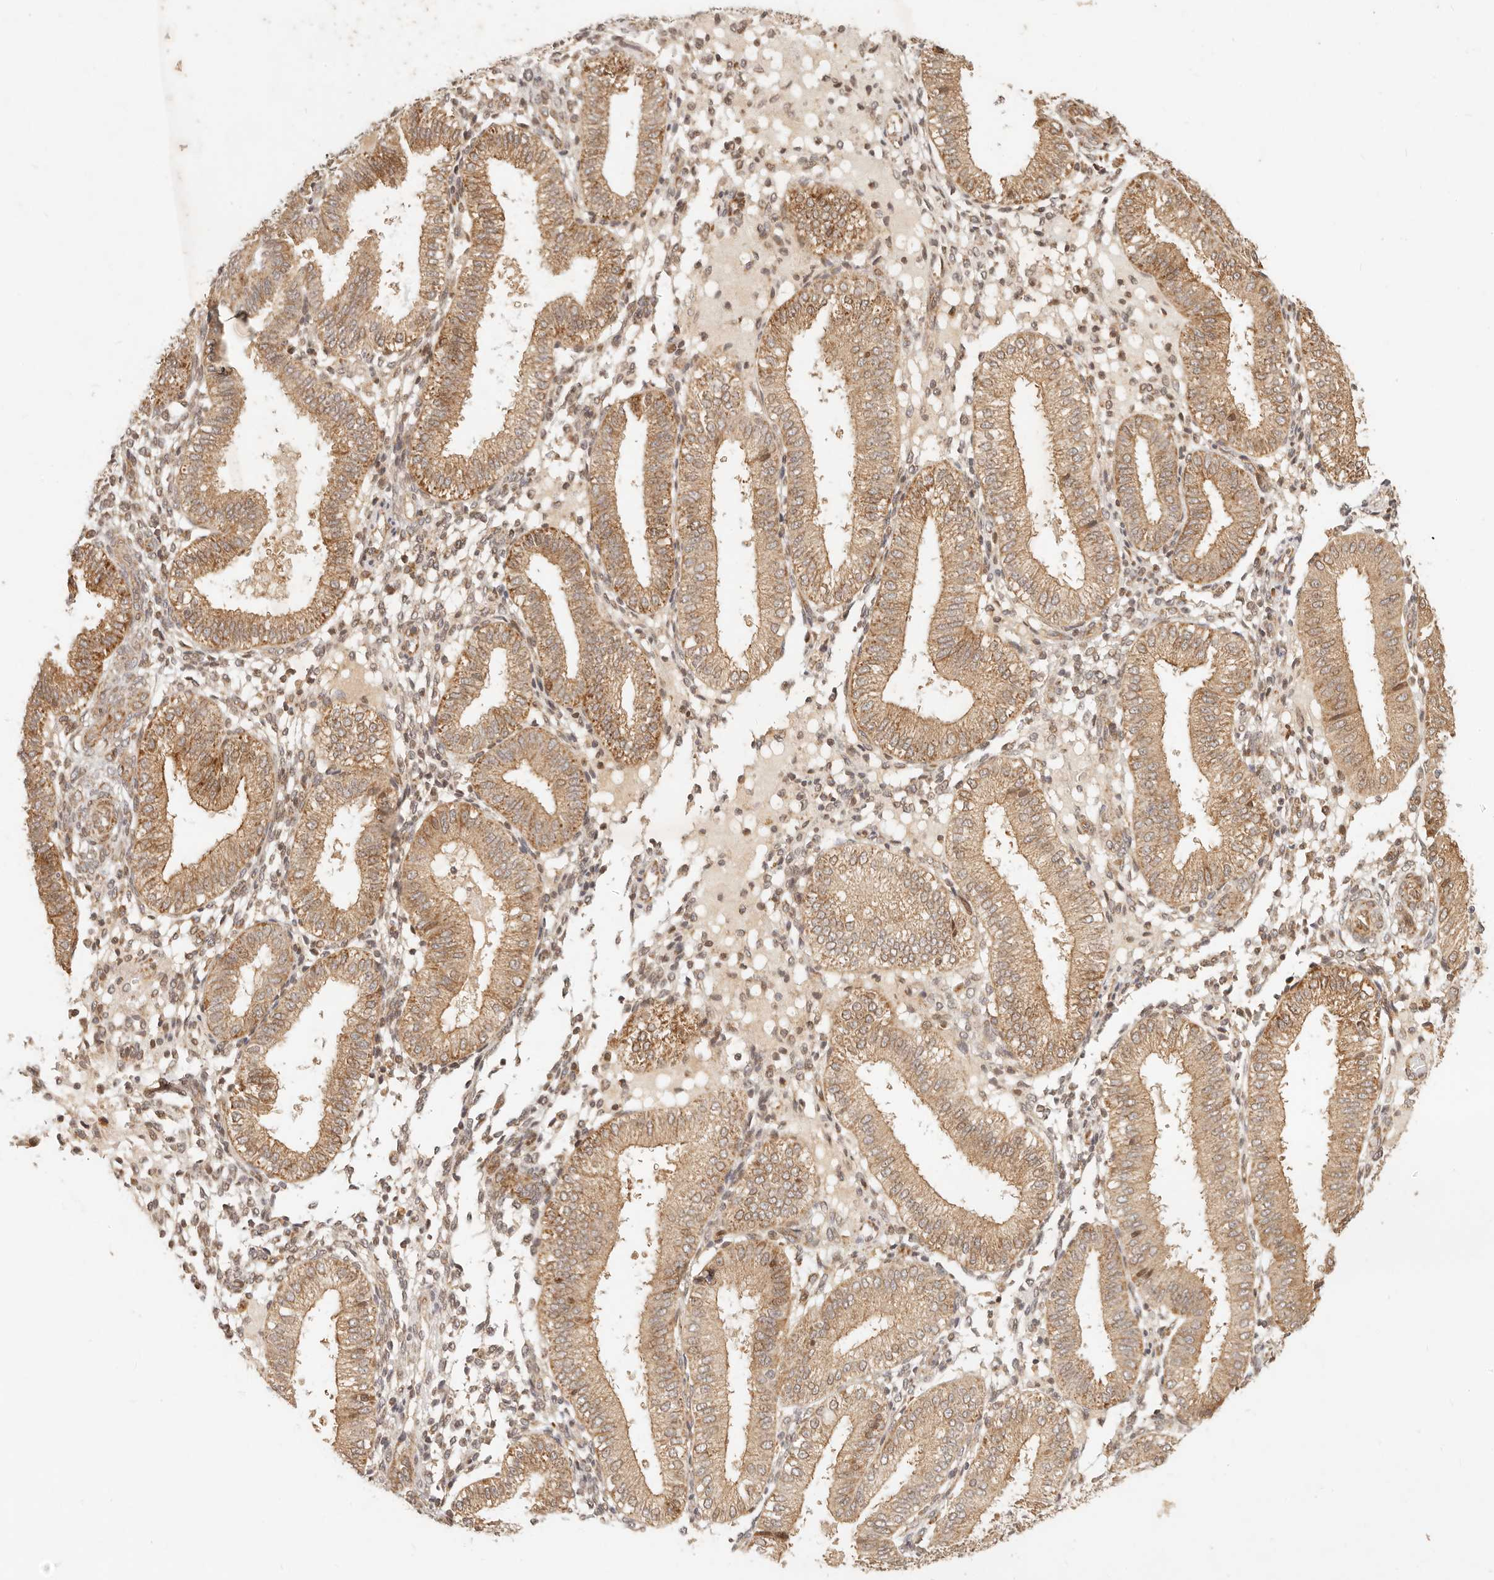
{"staining": {"intensity": "weak", "quantity": "25%-75%", "location": "cytoplasmic/membranous"}, "tissue": "endometrium", "cell_type": "Cells in endometrial stroma", "image_type": "normal", "snomed": [{"axis": "morphology", "description": "Normal tissue, NOS"}, {"axis": "topography", "description": "Endometrium"}], "caption": "Immunohistochemistry (IHC) (DAB) staining of unremarkable endometrium reveals weak cytoplasmic/membranous protein expression in about 25%-75% of cells in endometrial stroma.", "gene": "TIMM17A", "patient": {"sex": "female", "age": 39}}